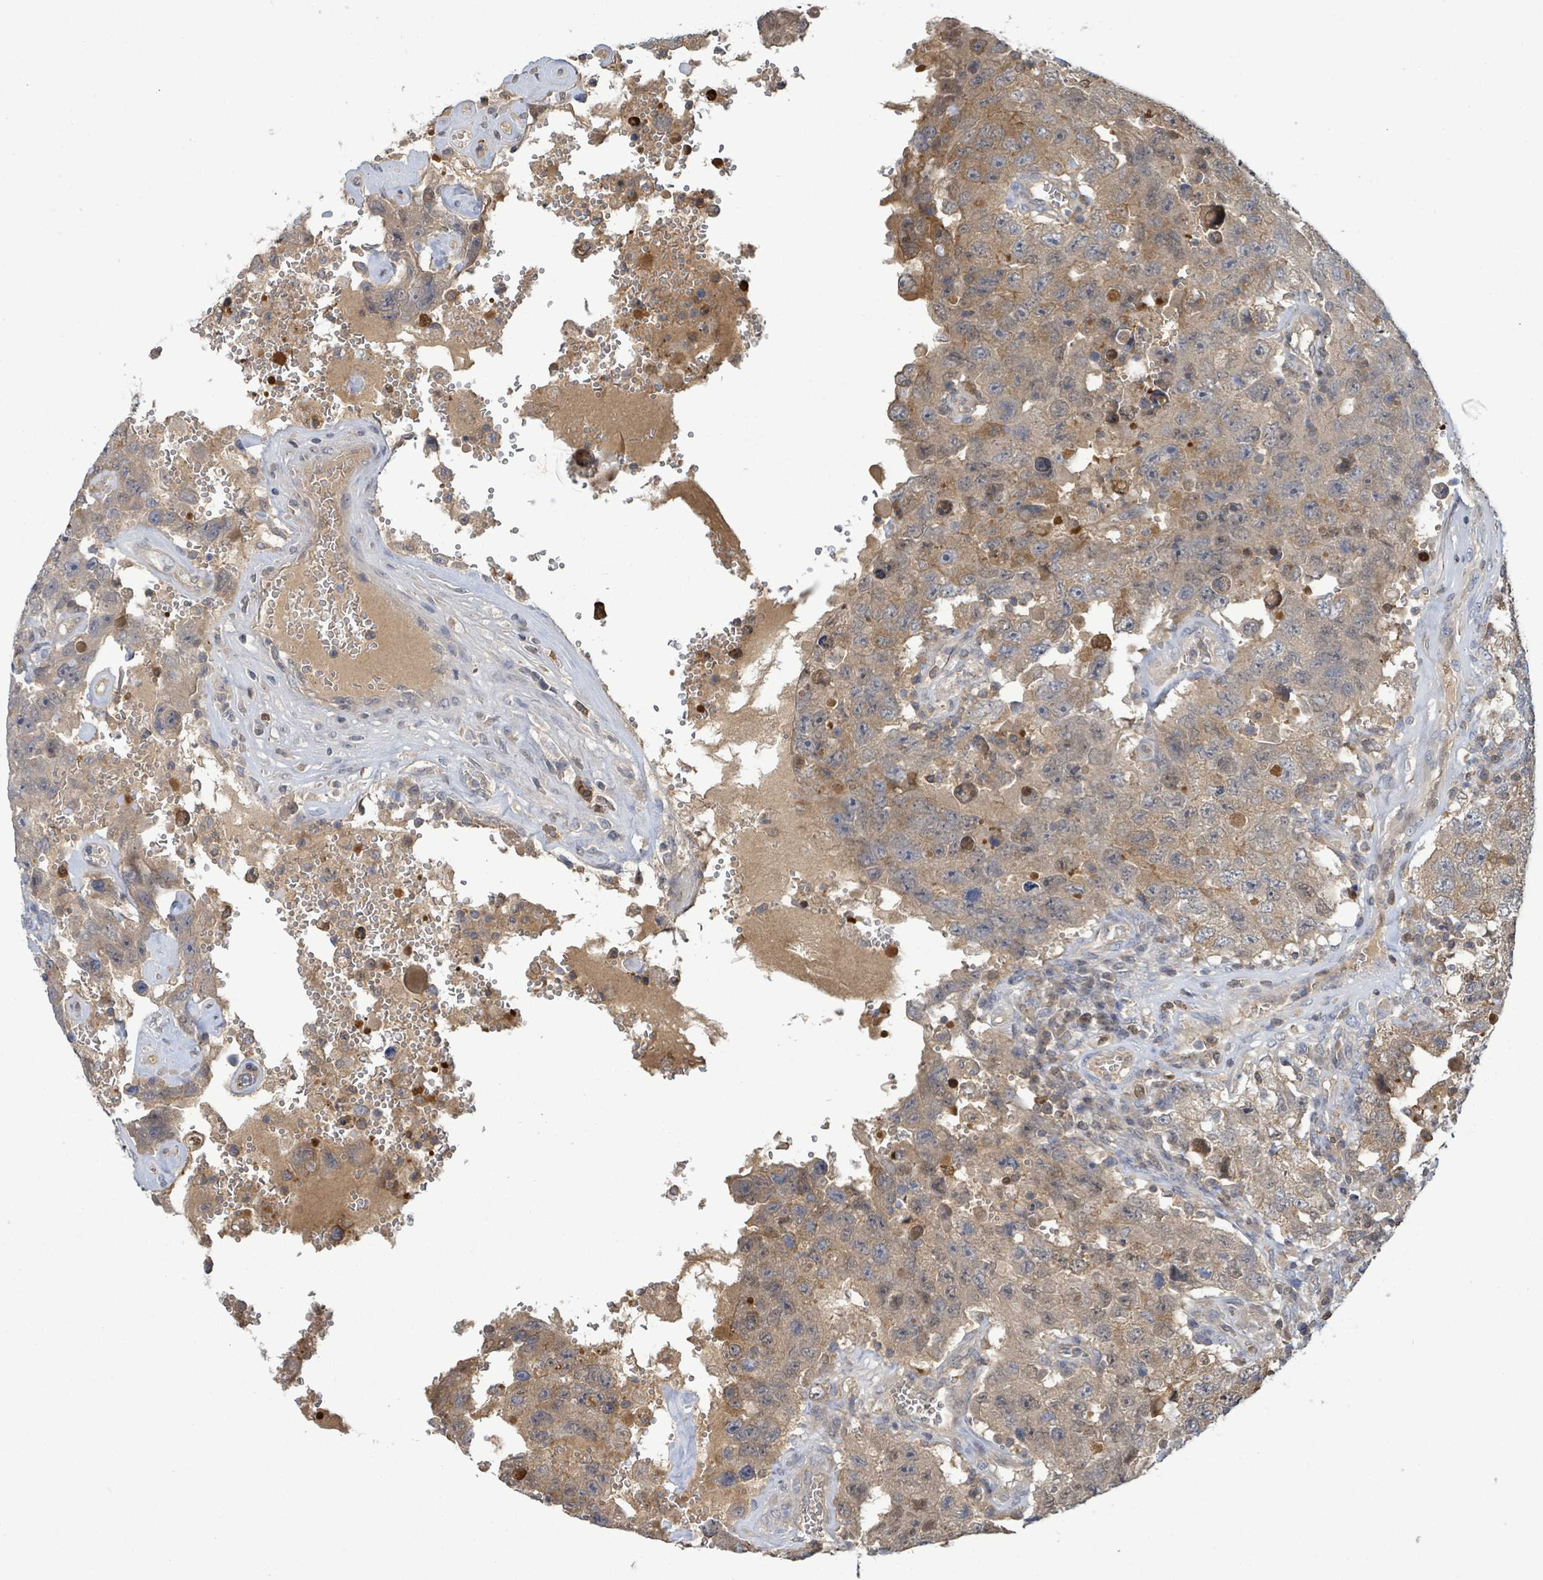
{"staining": {"intensity": "weak", "quantity": ">75%", "location": "cytoplasmic/membranous"}, "tissue": "testis cancer", "cell_type": "Tumor cells", "image_type": "cancer", "snomed": [{"axis": "morphology", "description": "Carcinoma, Embryonal, NOS"}, {"axis": "topography", "description": "Testis"}], "caption": "Protein staining of embryonal carcinoma (testis) tissue demonstrates weak cytoplasmic/membranous staining in about >75% of tumor cells.", "gene": "PGAM1", "patient": {"sex": "male", "age": 26}}